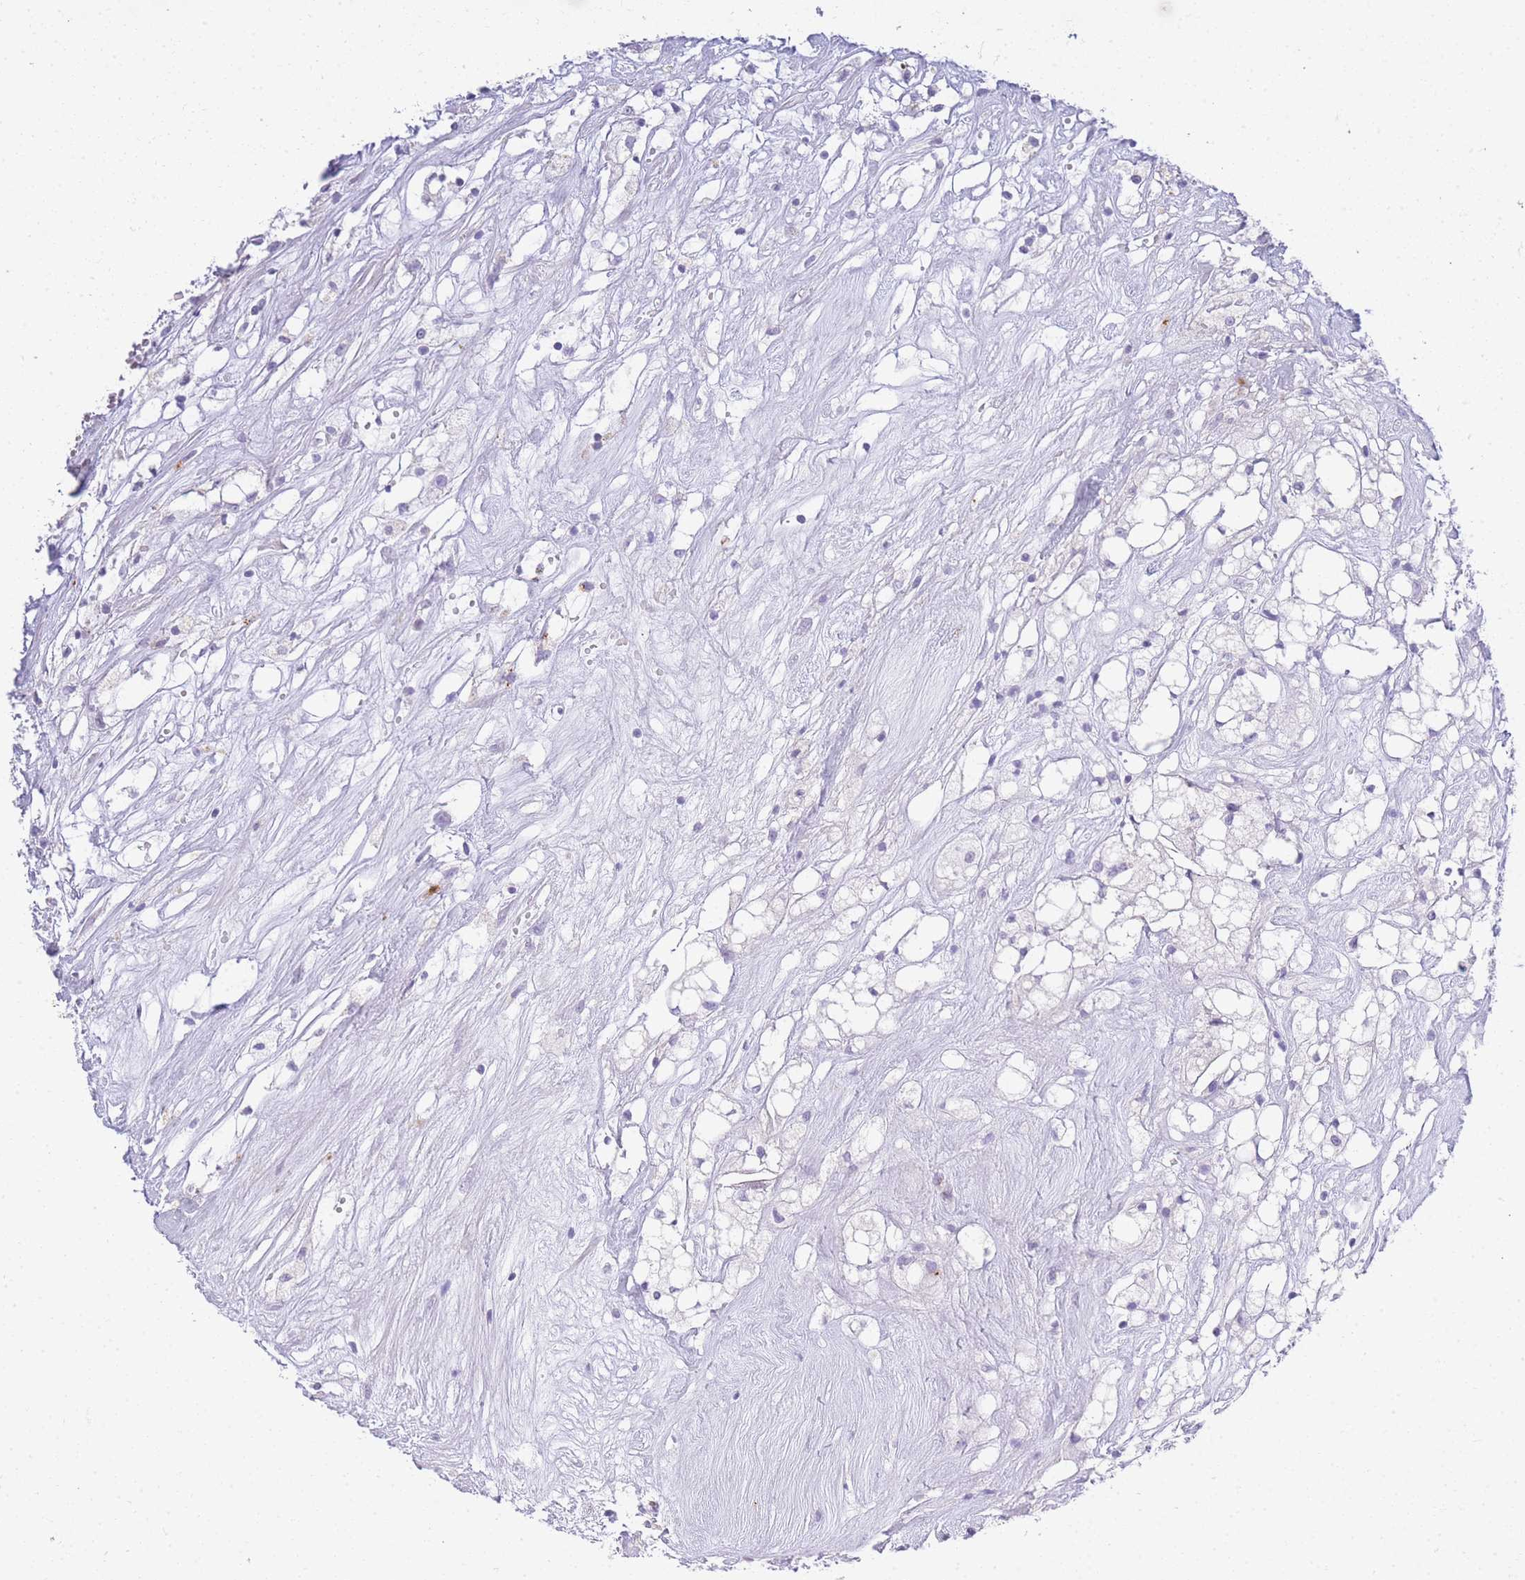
{"staining": {"intensity": "negative", "quantity": "none", "location": "none"}, "tissue": "renal cancer", "cell_type": "Tumor cells", "image_type": "cancer", "snomed": [{"axis": "morphology", "description": "Adenocarcinoma, NOS"}, {"axis": "topography", "description": "Kidney"}], "caption": "There is no significant expression in tumor cells of renal cancer.", "gene": "RHO", "patient": {"sex": "male", "age": 59}}